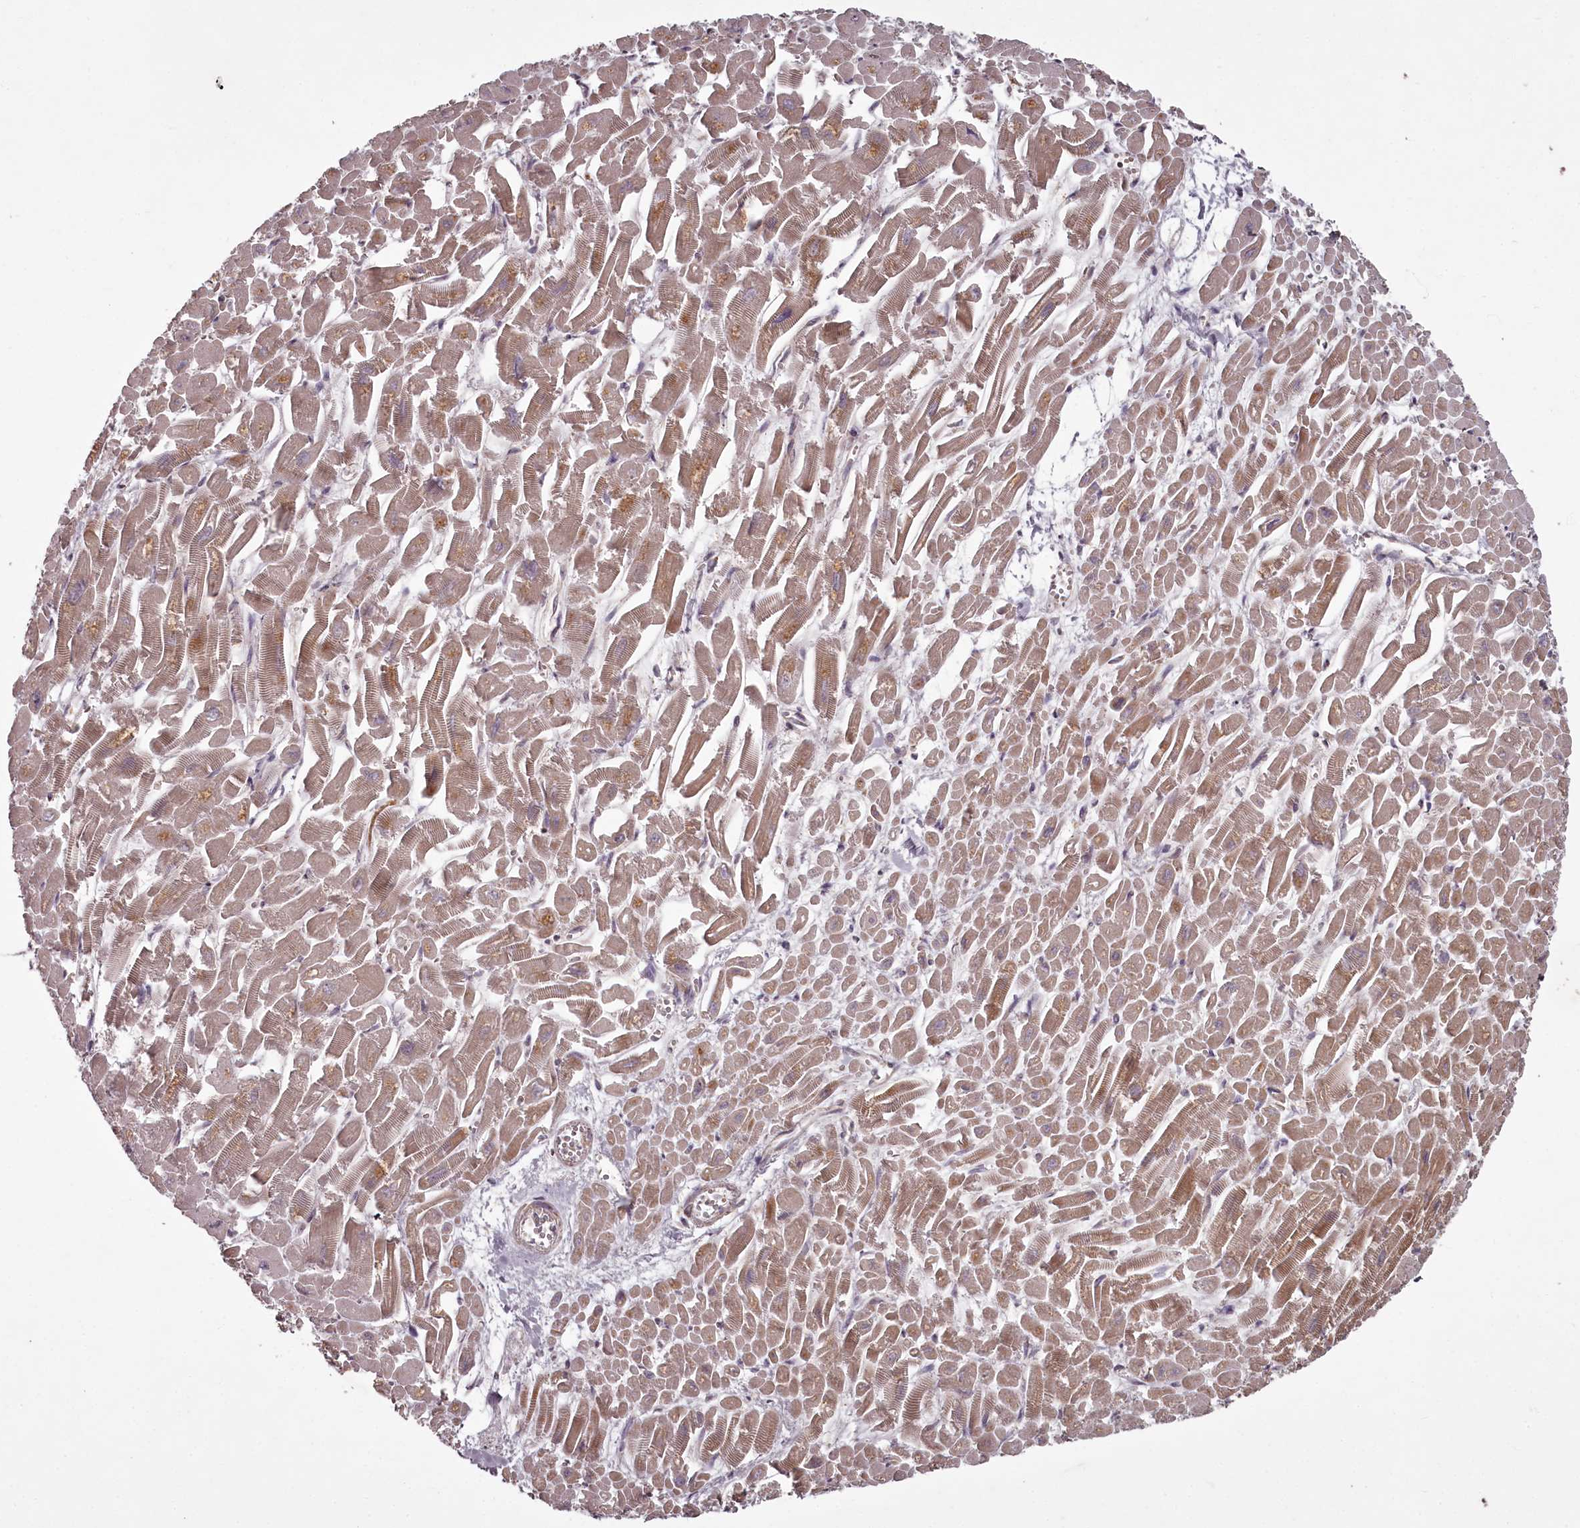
{"staining": {"intensity": "moderate", "quantity": ">75%", "location": "cytoplasmic/membranous"}, "tissue": "heart muscle", "cell_type": "Cardiomyocytes", "image_type": "normal", "snomed": [{"axis": "morphology", "description": "Normal tissue, NOS"}, {"axis": "topography", "description": "Heart"}], "caption": "This micrograph displays immunohistochemistry staining of unremarkable heart muscle, with medium moderate cytoplasmic/membranous positivity in about >75% of cardiomyocytes.", "gene": "PCBP2", "patient": {"sex": "male", "age": 54}}